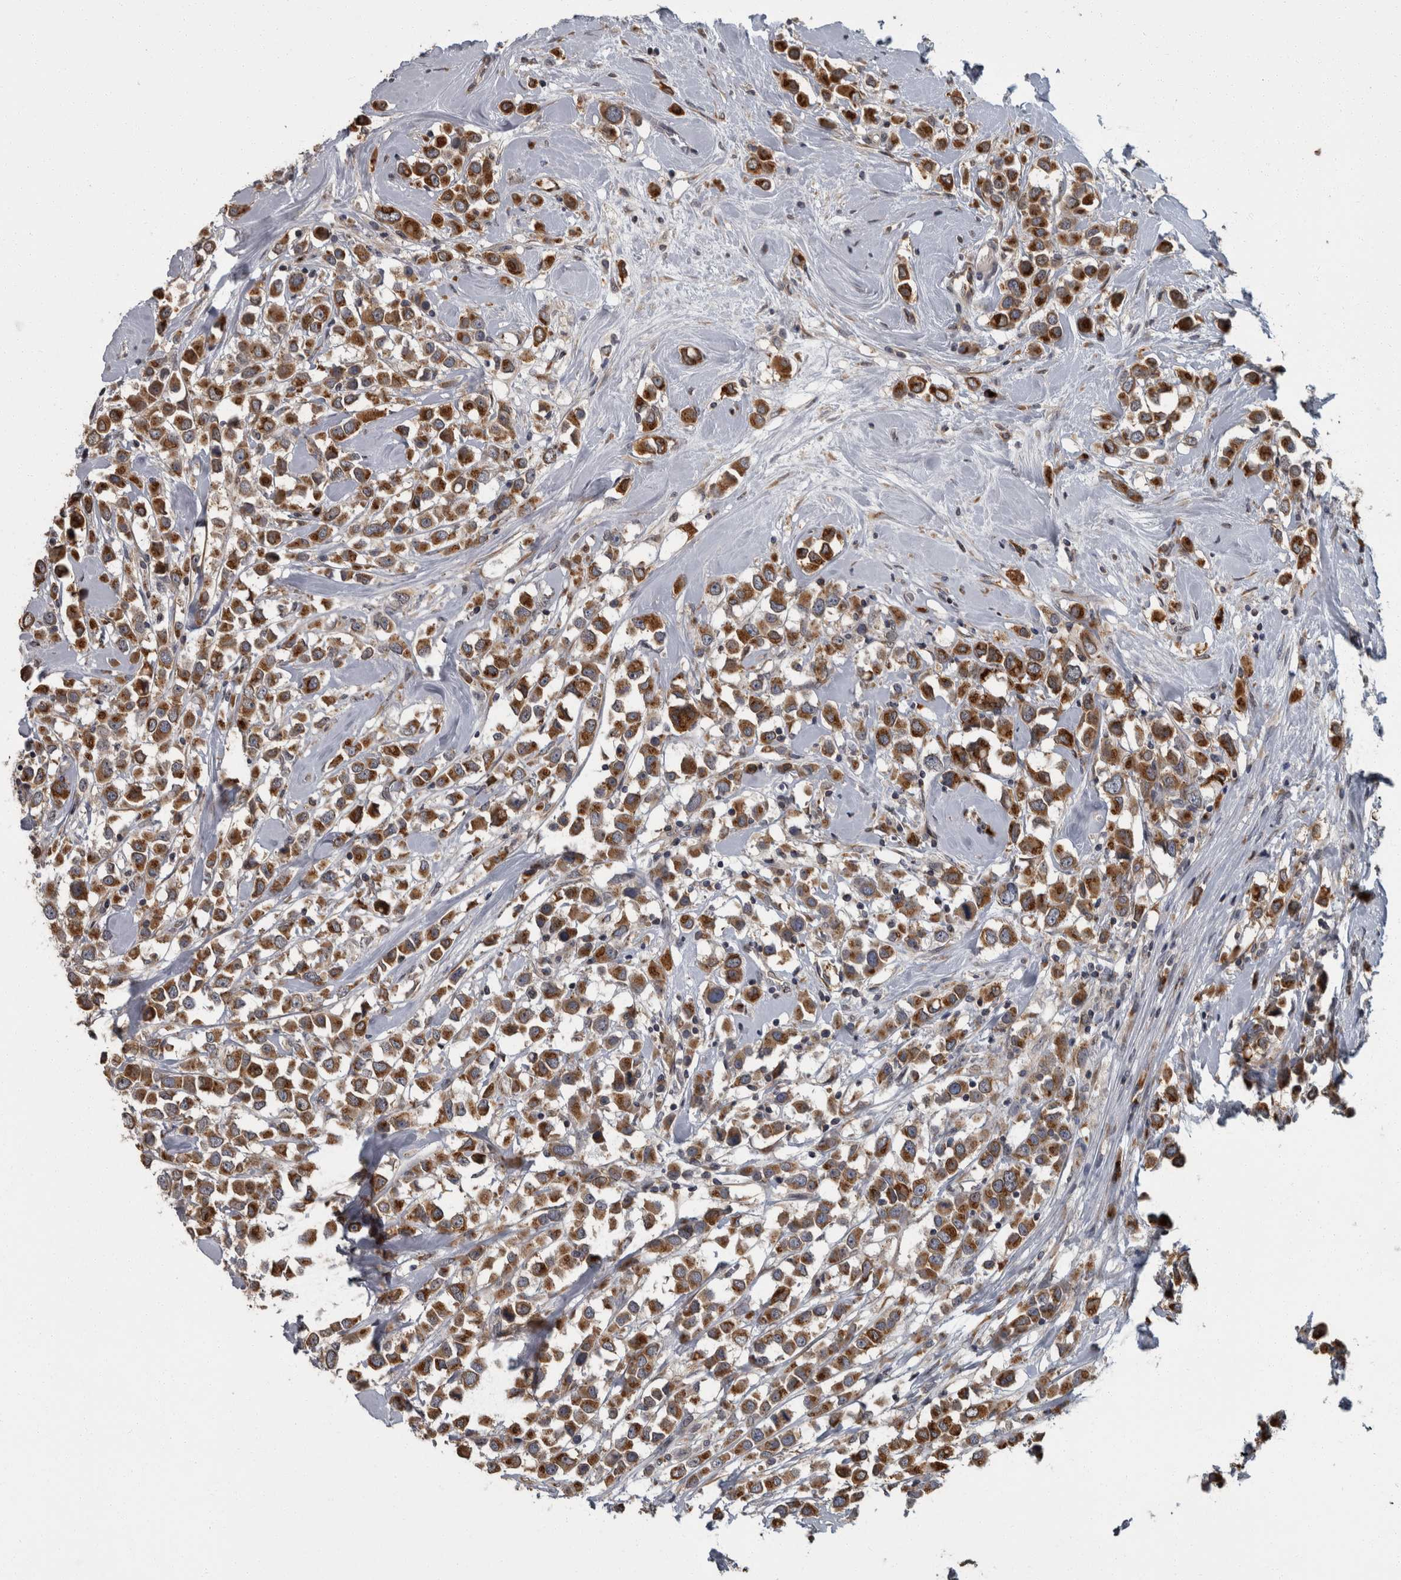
{"staining": {"intensity": "moderate", "quantity": ">75%", "location": "cytoplasmic/membranous"}, "tissue": "breast cancer", "cell_type": "Tumor cells", "image_type": "cancer", "snomed": [{"axis": "morphology", "description": "Duct carcinoma"}, {"axis": "topography", "description": "Breast"}], "caption": "Immunohistochemical staining of human breast infiltrating ductal carcinoma shows moderate cytoplasmic/membranous protein expression in about >75% of tumor cells.", "gene": "LMAN2L", "patient": {"sex": "female", "age": 61}}